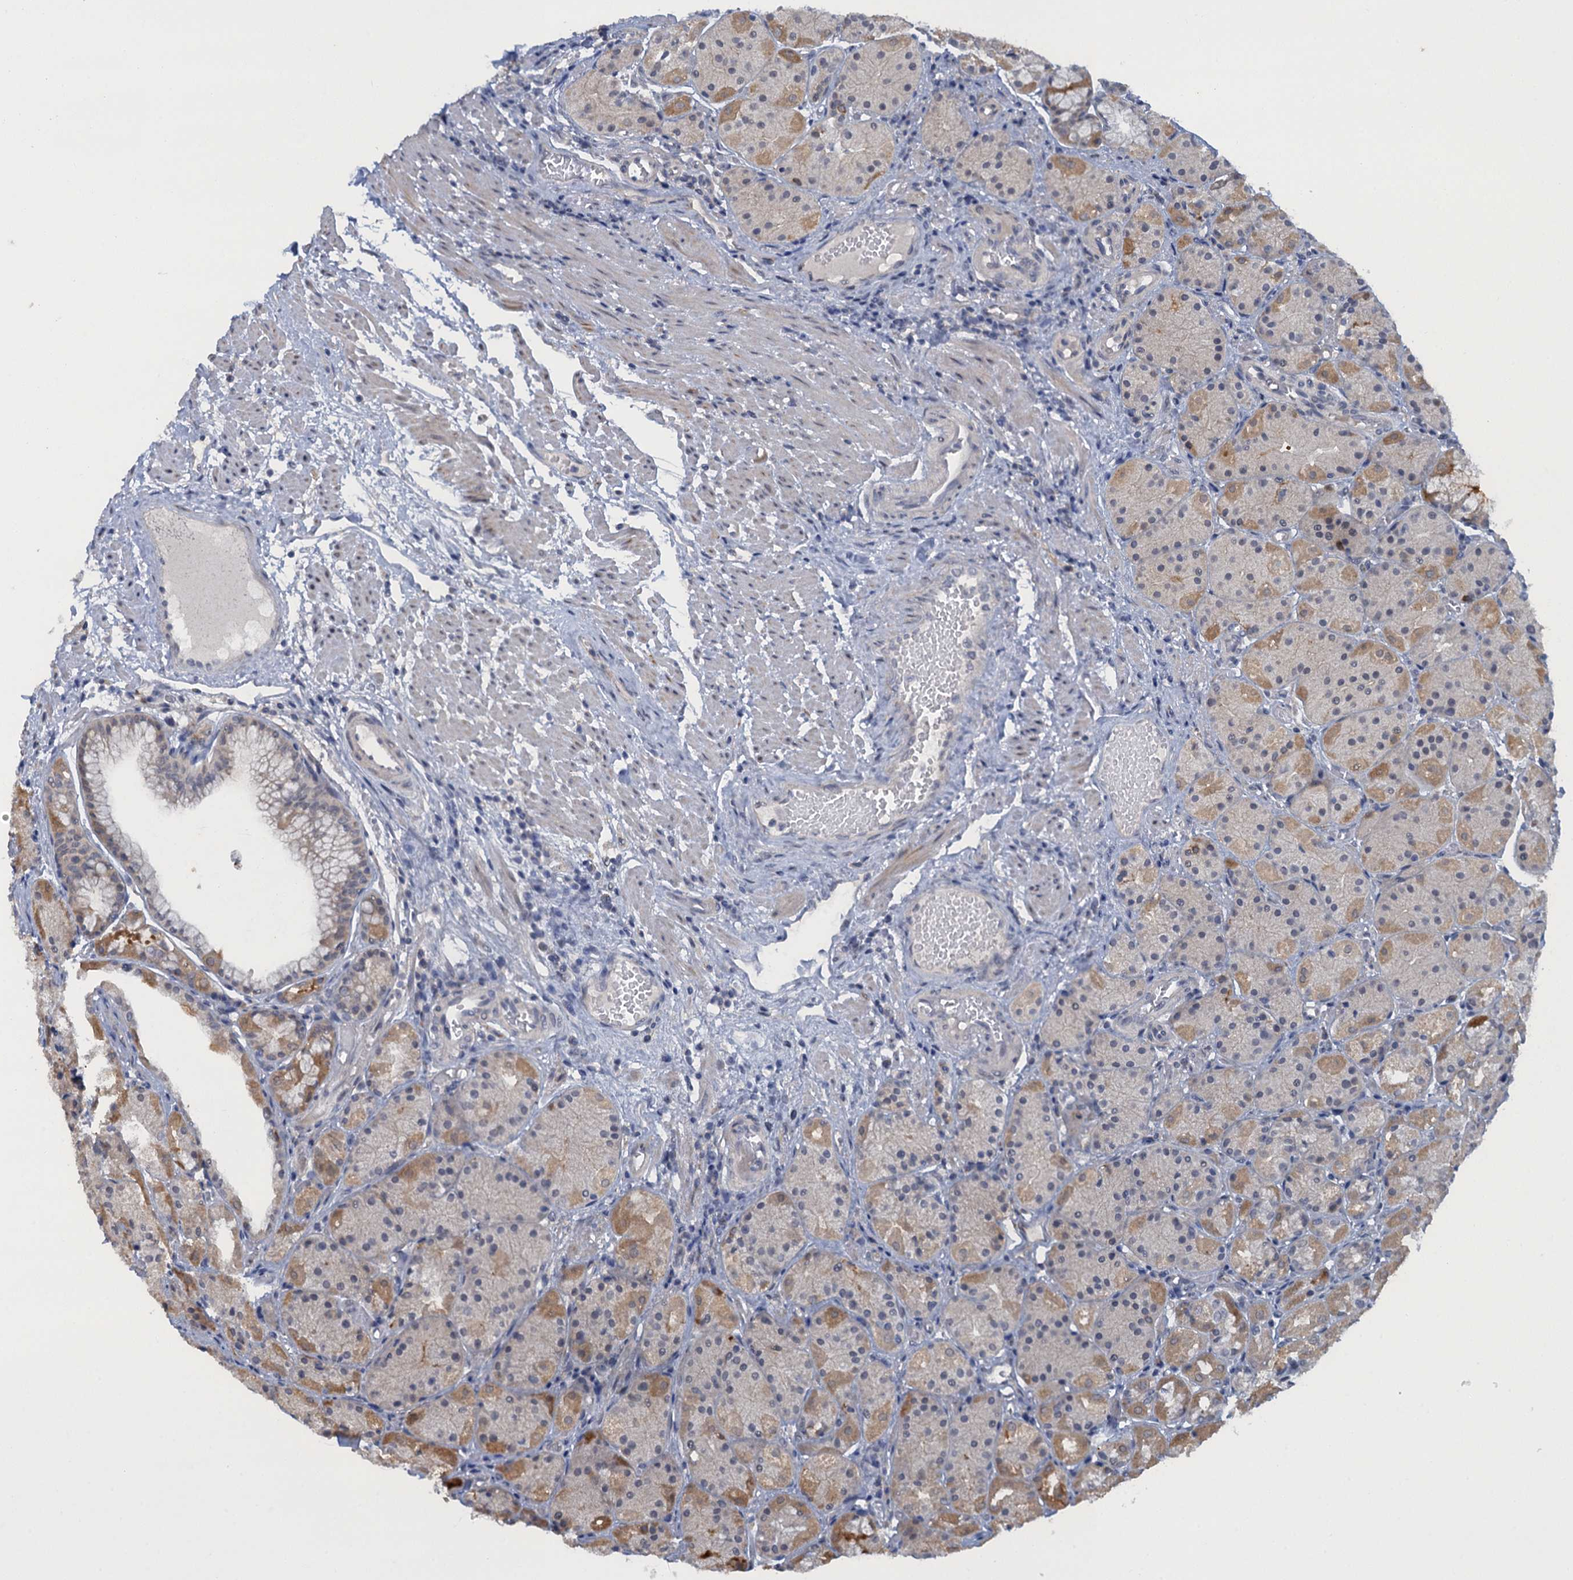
{"staining": {"intensity": "weak", "quantity": "25%-75%", "location": "cytoplasmic/membranous"}, "tissue": "stomach", "cell_type": "Glandular cells", "image_type": "normal", "snomed": [{"axis": "morphology", "description": "Normal tissue, NOS"}, {"axis": "topography", "description": "Stomach, upper"}], "caption": "Immunohistochemistry staining of unremarkable stomach, which exhibits low levels of weak cytoplasmic/membranous expression in about 25%-75% of glandular cells indicating weak cytoplasmic/membranous protein expression. The staining was performed using DAB (3,3'-diaminobenzidine) (brown) for protein detection and nuclei were counterstained in hematoxylin (blue).", "gene": "MRFAP1", "patient": {"sex": "male", "age": 72}}